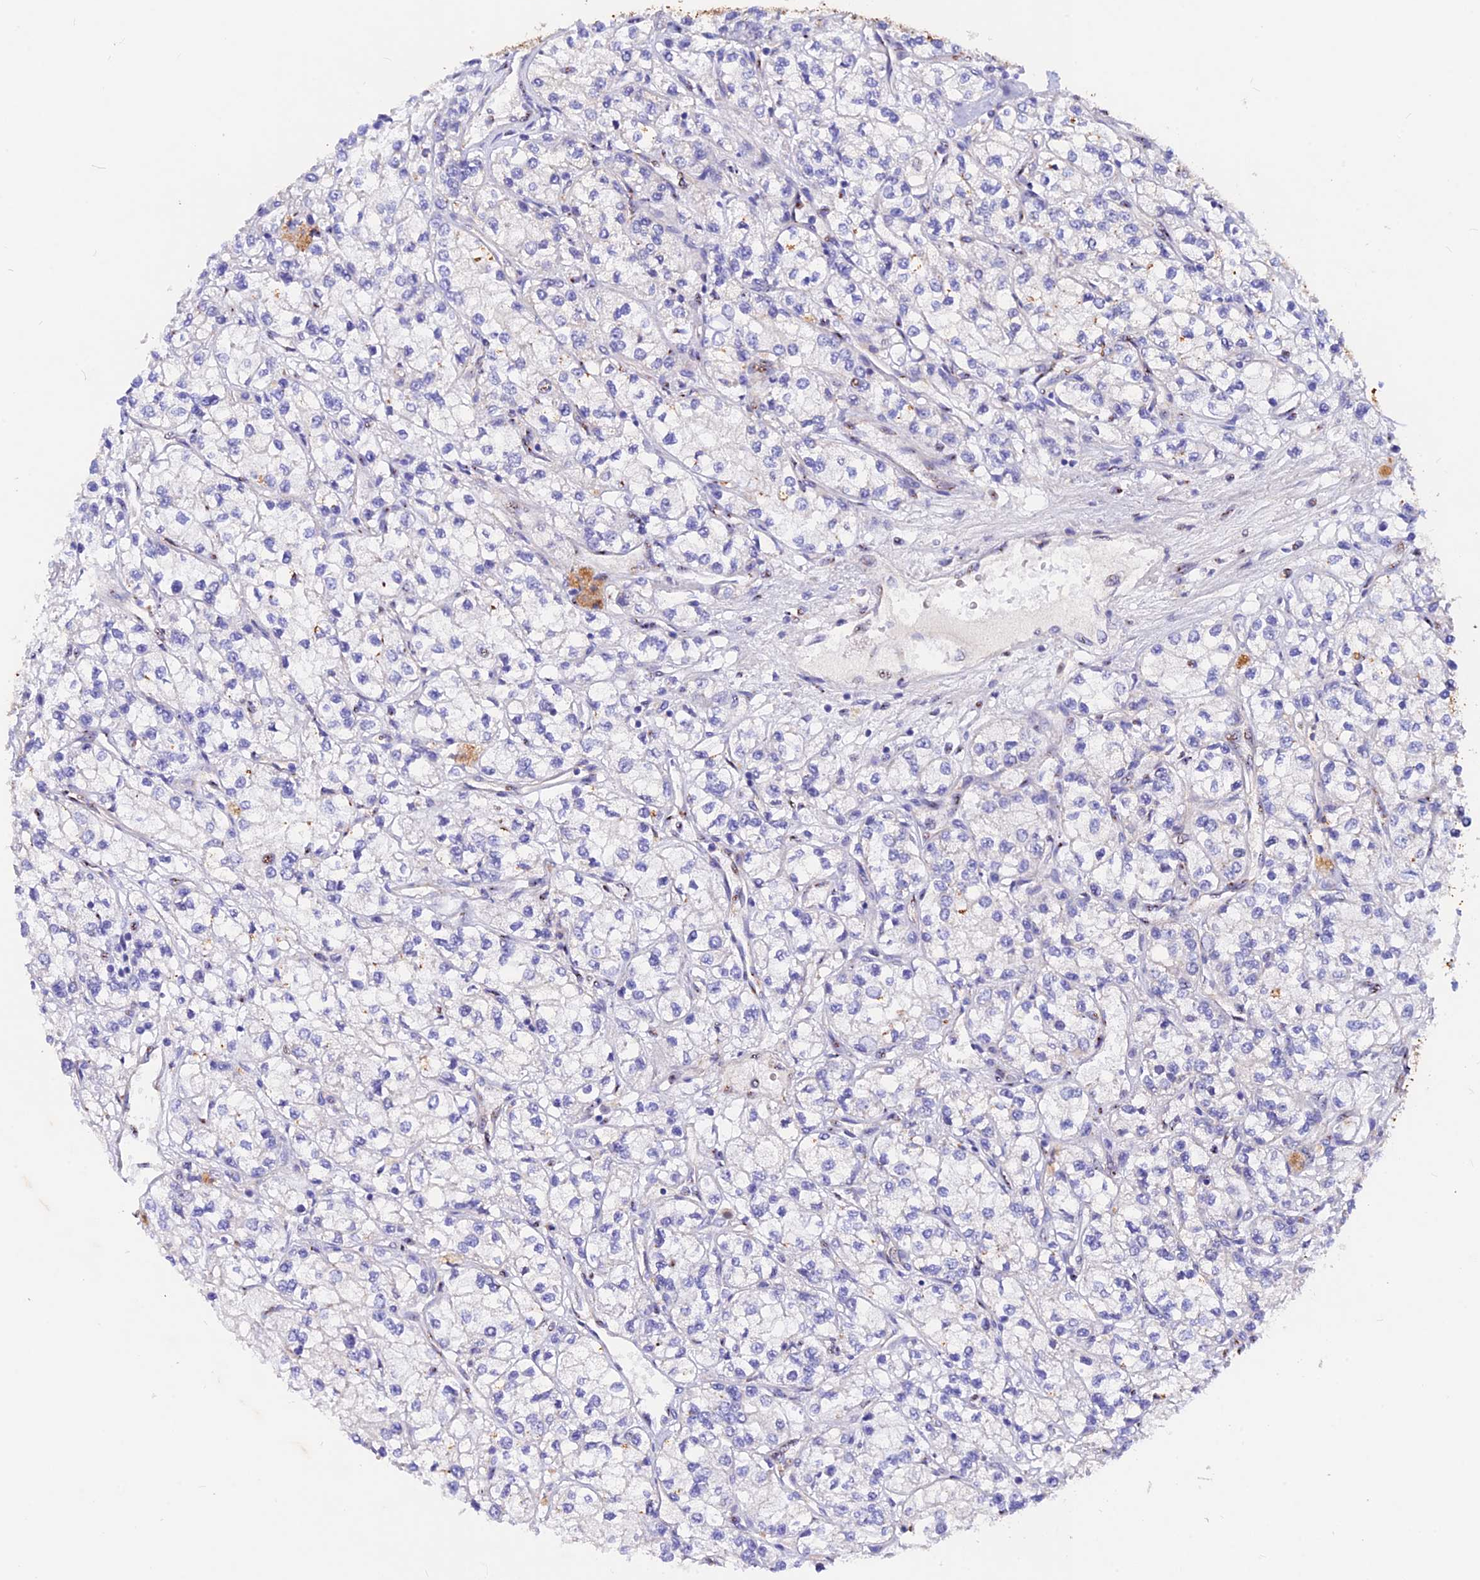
{"staining": {"intensity": "negative", "quantity": "none", "location": "none"}, "tissue": "renal cancer", "cell_type": "Tumor cells", "image_type": "cancer", "snomed": [{"axis": "morphology", "description": "Adenocarcinoma, NOS"}, {"axis": "topography", "description": "Kidney"}], "caption": "Immunohistochemistry (IHC) micrograph of neoplastic tissue: renal cancer (adenocarcinoma) stained with DAB exhibits no significant protein positivity in tumor cells. Nuclei are stained in blue.", "gene": "GK5", "patient": {"sex": "male", "age": 80}}